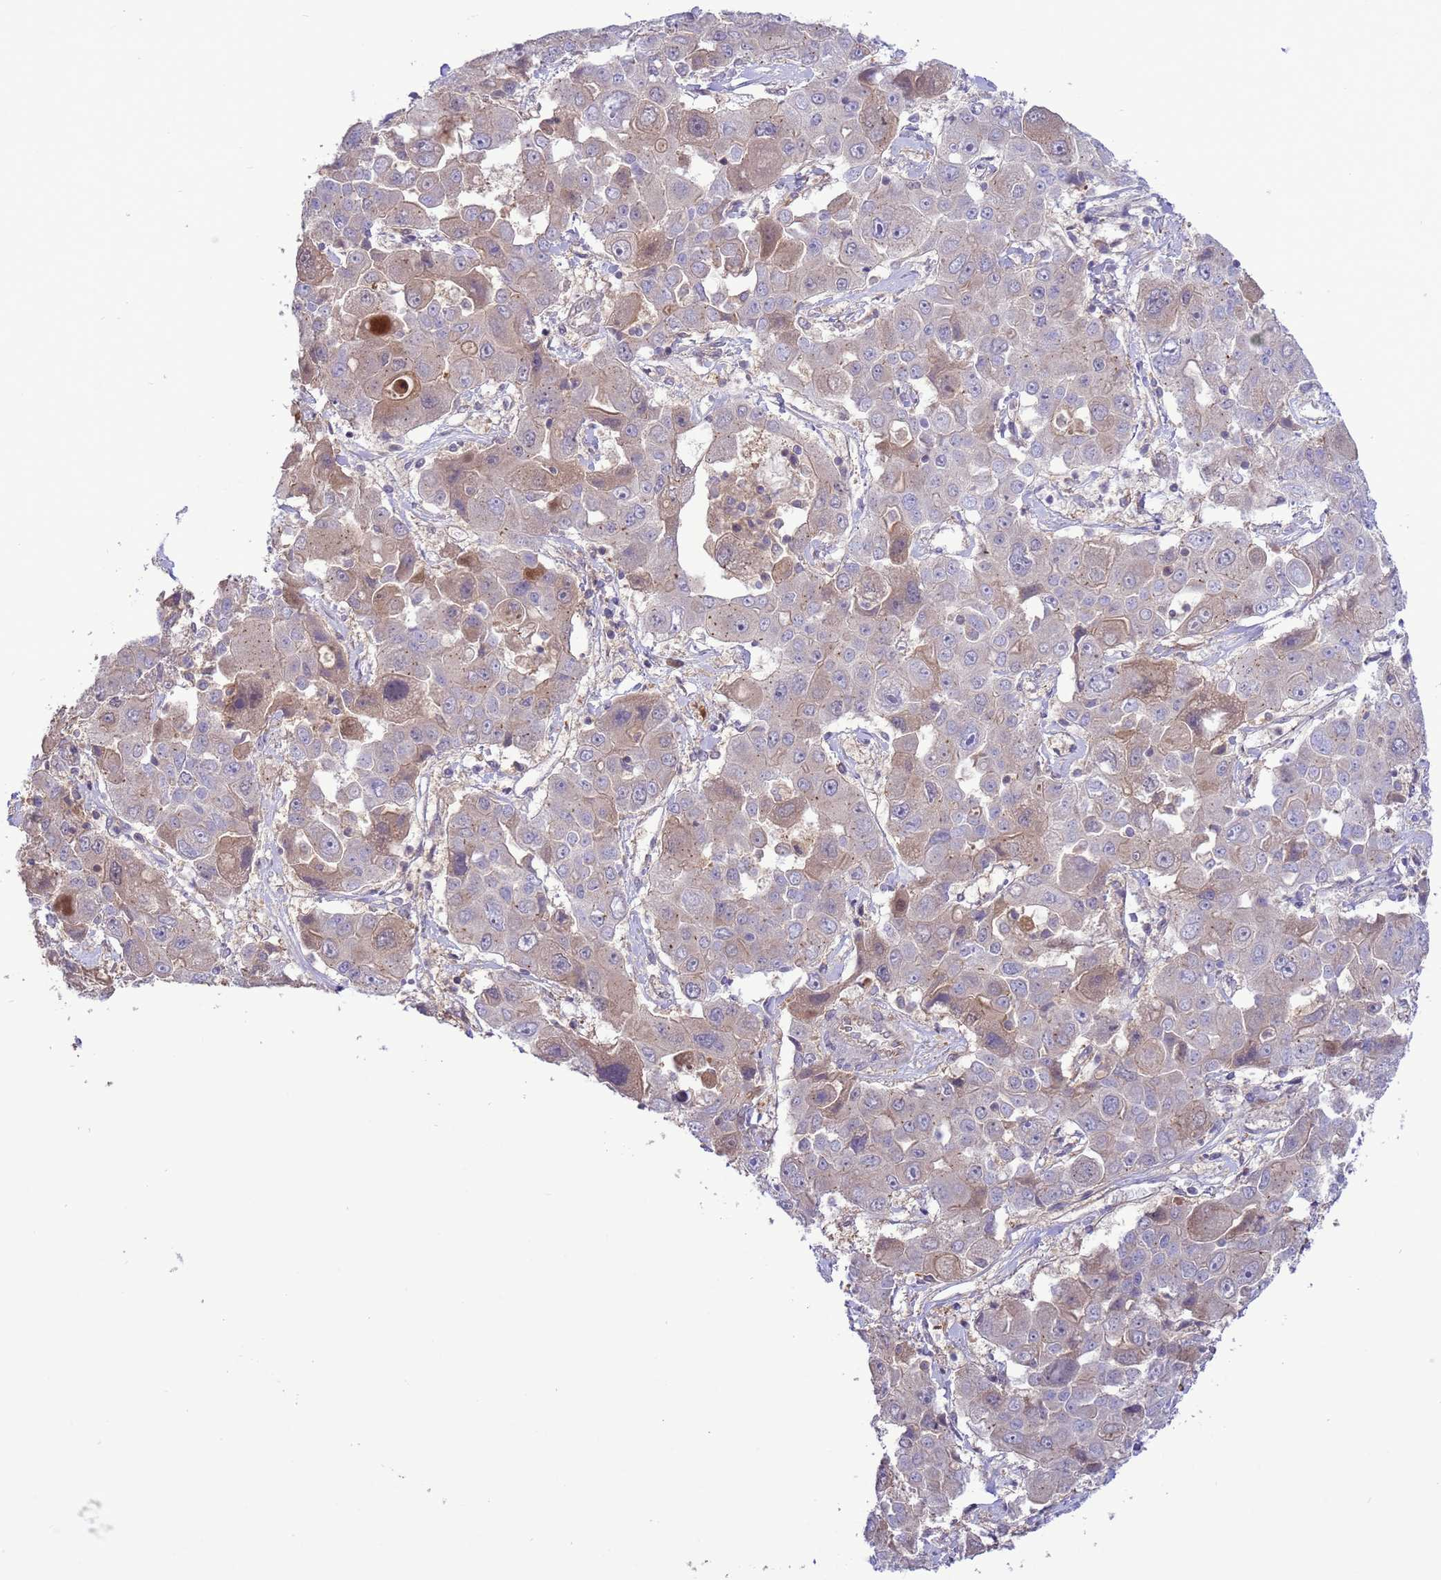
{"staining": {"intensity": "weak", "quantity": "<25%", "location": "cytoplasmic/membranous"}, "tissue": "liver cancer", "cell_type": "Tumor cells", "image_type": "cancer", "snomed": [{"axis": "morphology", "description": "Cholangiocarcinoma"}, {"axis": "topography", "description": "Liver"}], "caption": "DAB (3,3'-diaminobenzidine) immunohistochemical staining of human liver cancer demonstrates no significant positivity in tumor cells.", "gene": "GJA10", "patient": {"sex": "male", "age": 67}}